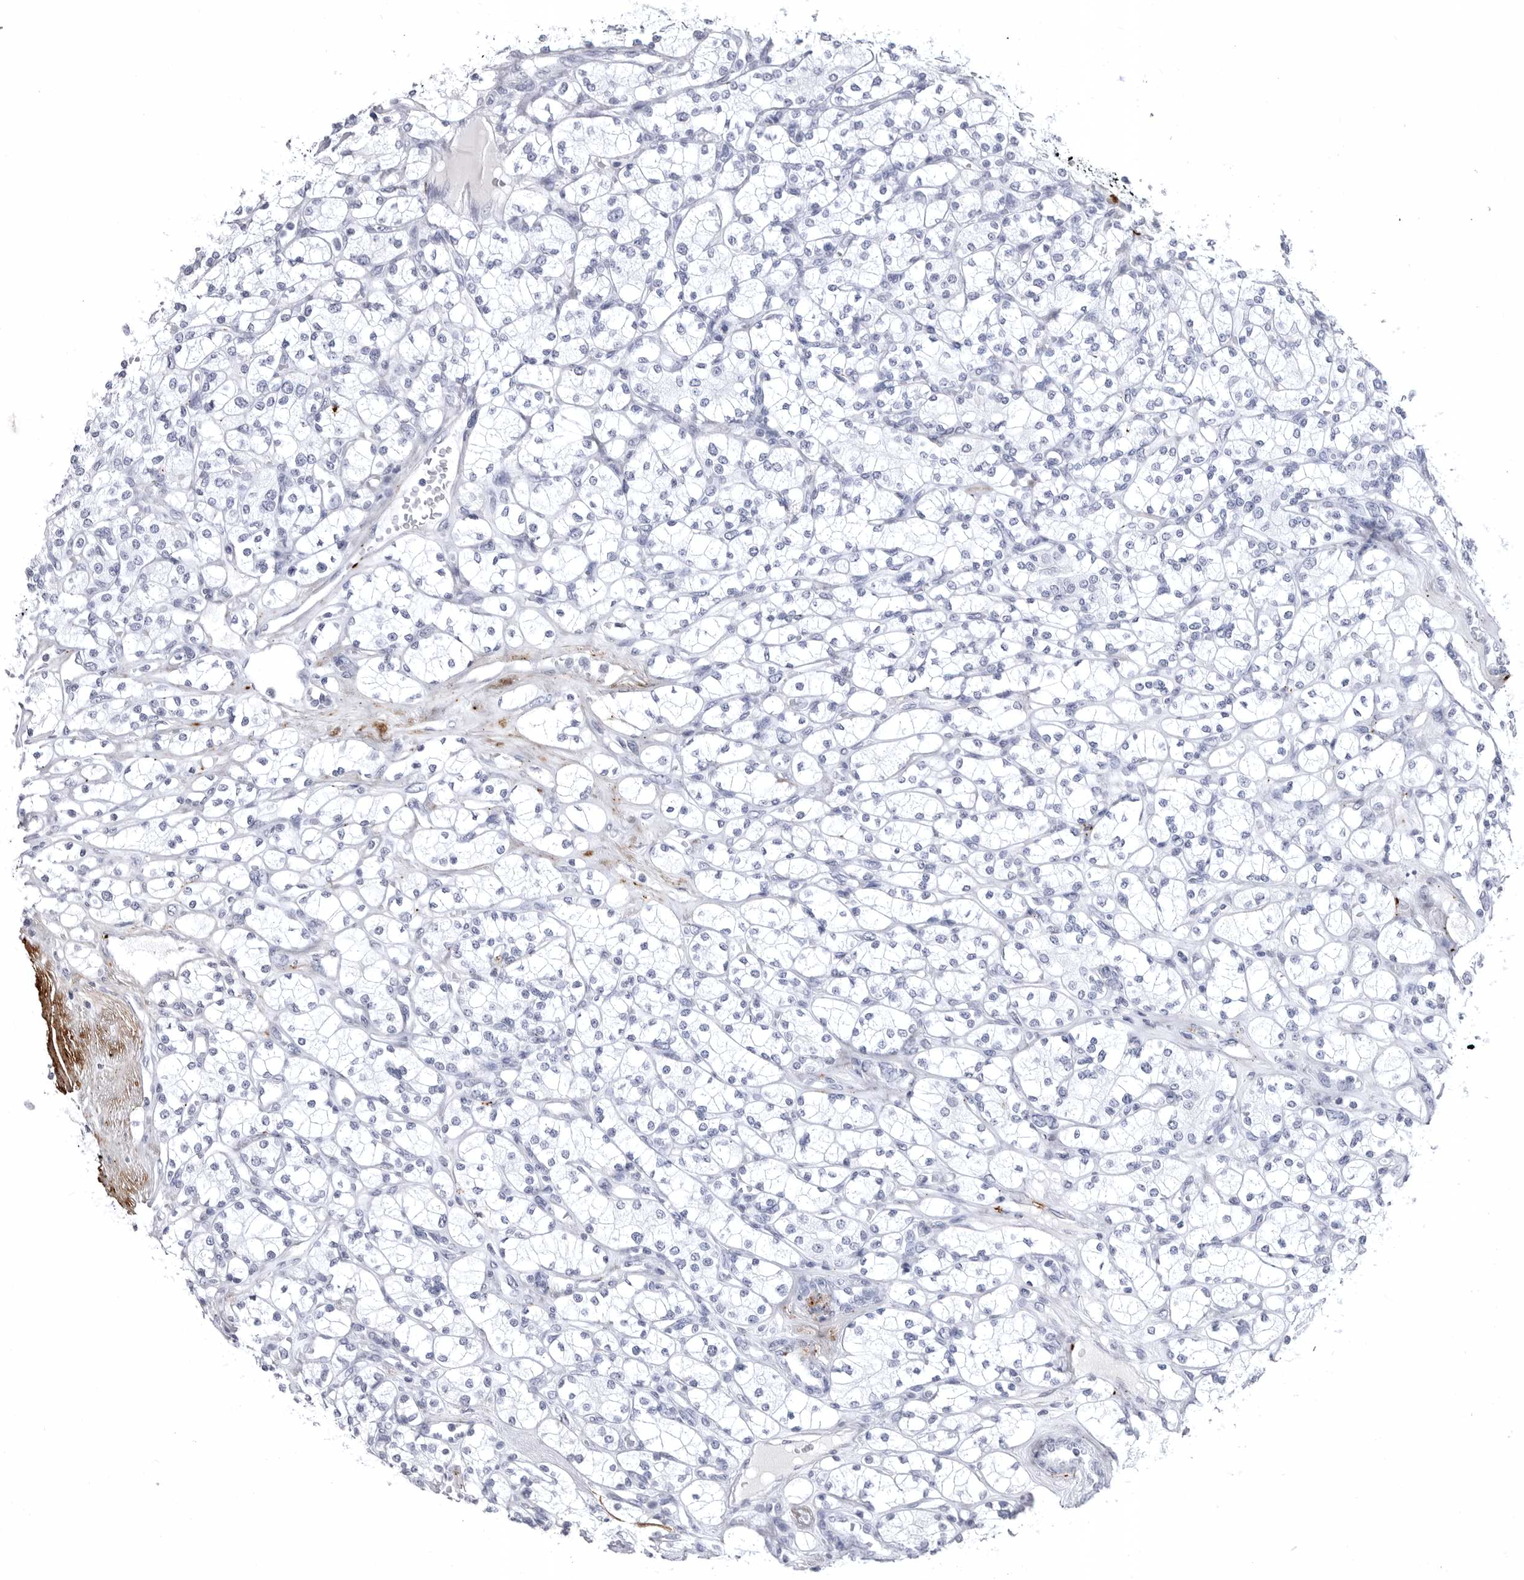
{"staining": {"intensity": "negative", "quantity": "none", "location": "none"}, "tissue": "renal cancer", "cell_type": "Tumor cells", "image_type": "cancer", "snomed": [{"axis": "morphology", "description": "Adenocarcinoma, NOS"}, {"axis": "topography", "description": "Kidney"}], "caption": "This image is of adenocarcinoma (renal) stained with IHC to label a protein in brown with the nuclei are counter-stained blue. There is no positivity in tumor cells. The staining is performed using DAB (3,3'-diaminobenzidine) brown chromogen with nuclei counter-stained in using hematoxylin.", "gene": "COL26A1", "patient": {"sex": "male", "age": 77}}